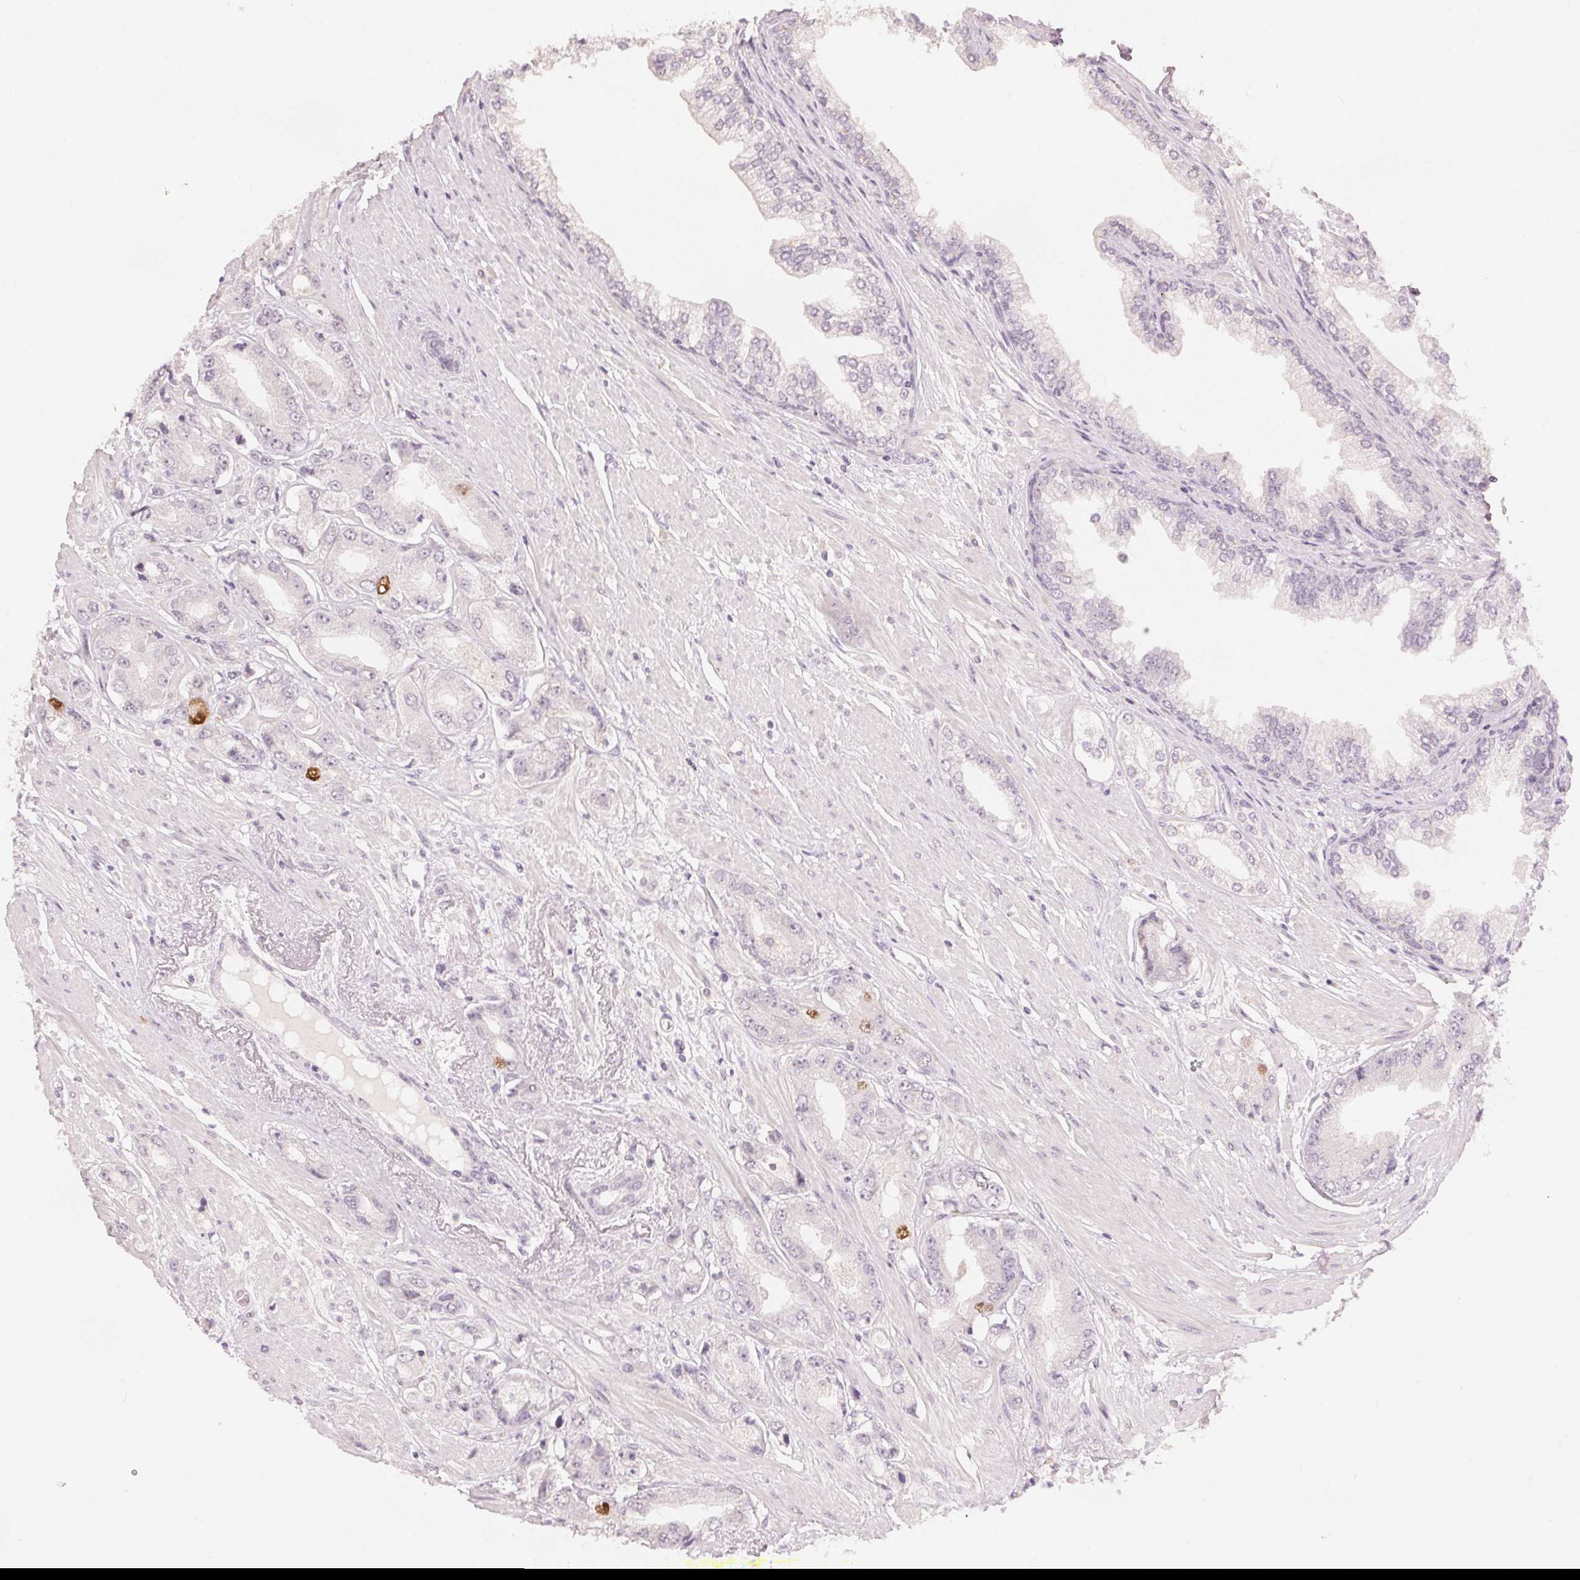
{"staining": {"intensity": "moderate", "quantity": "<25%", "location": "nuclear"}, "tissue": "prostate cancer", "cell_type": "Tumor cells", "image_type": "cancer", "snomed": [{"axis": "morphology", "description": "Adenocarcinoma, Low grade"}, {"axis": "topography", "description": "Prostate"}], "caption": "Human prostate cancer stained for a protein (brown) demonstrates moderate nuclear positive positivity in approximately <25% of tumor cells.", "gene": "ANLN", "patient": {"sex": "male", "age": 60}}